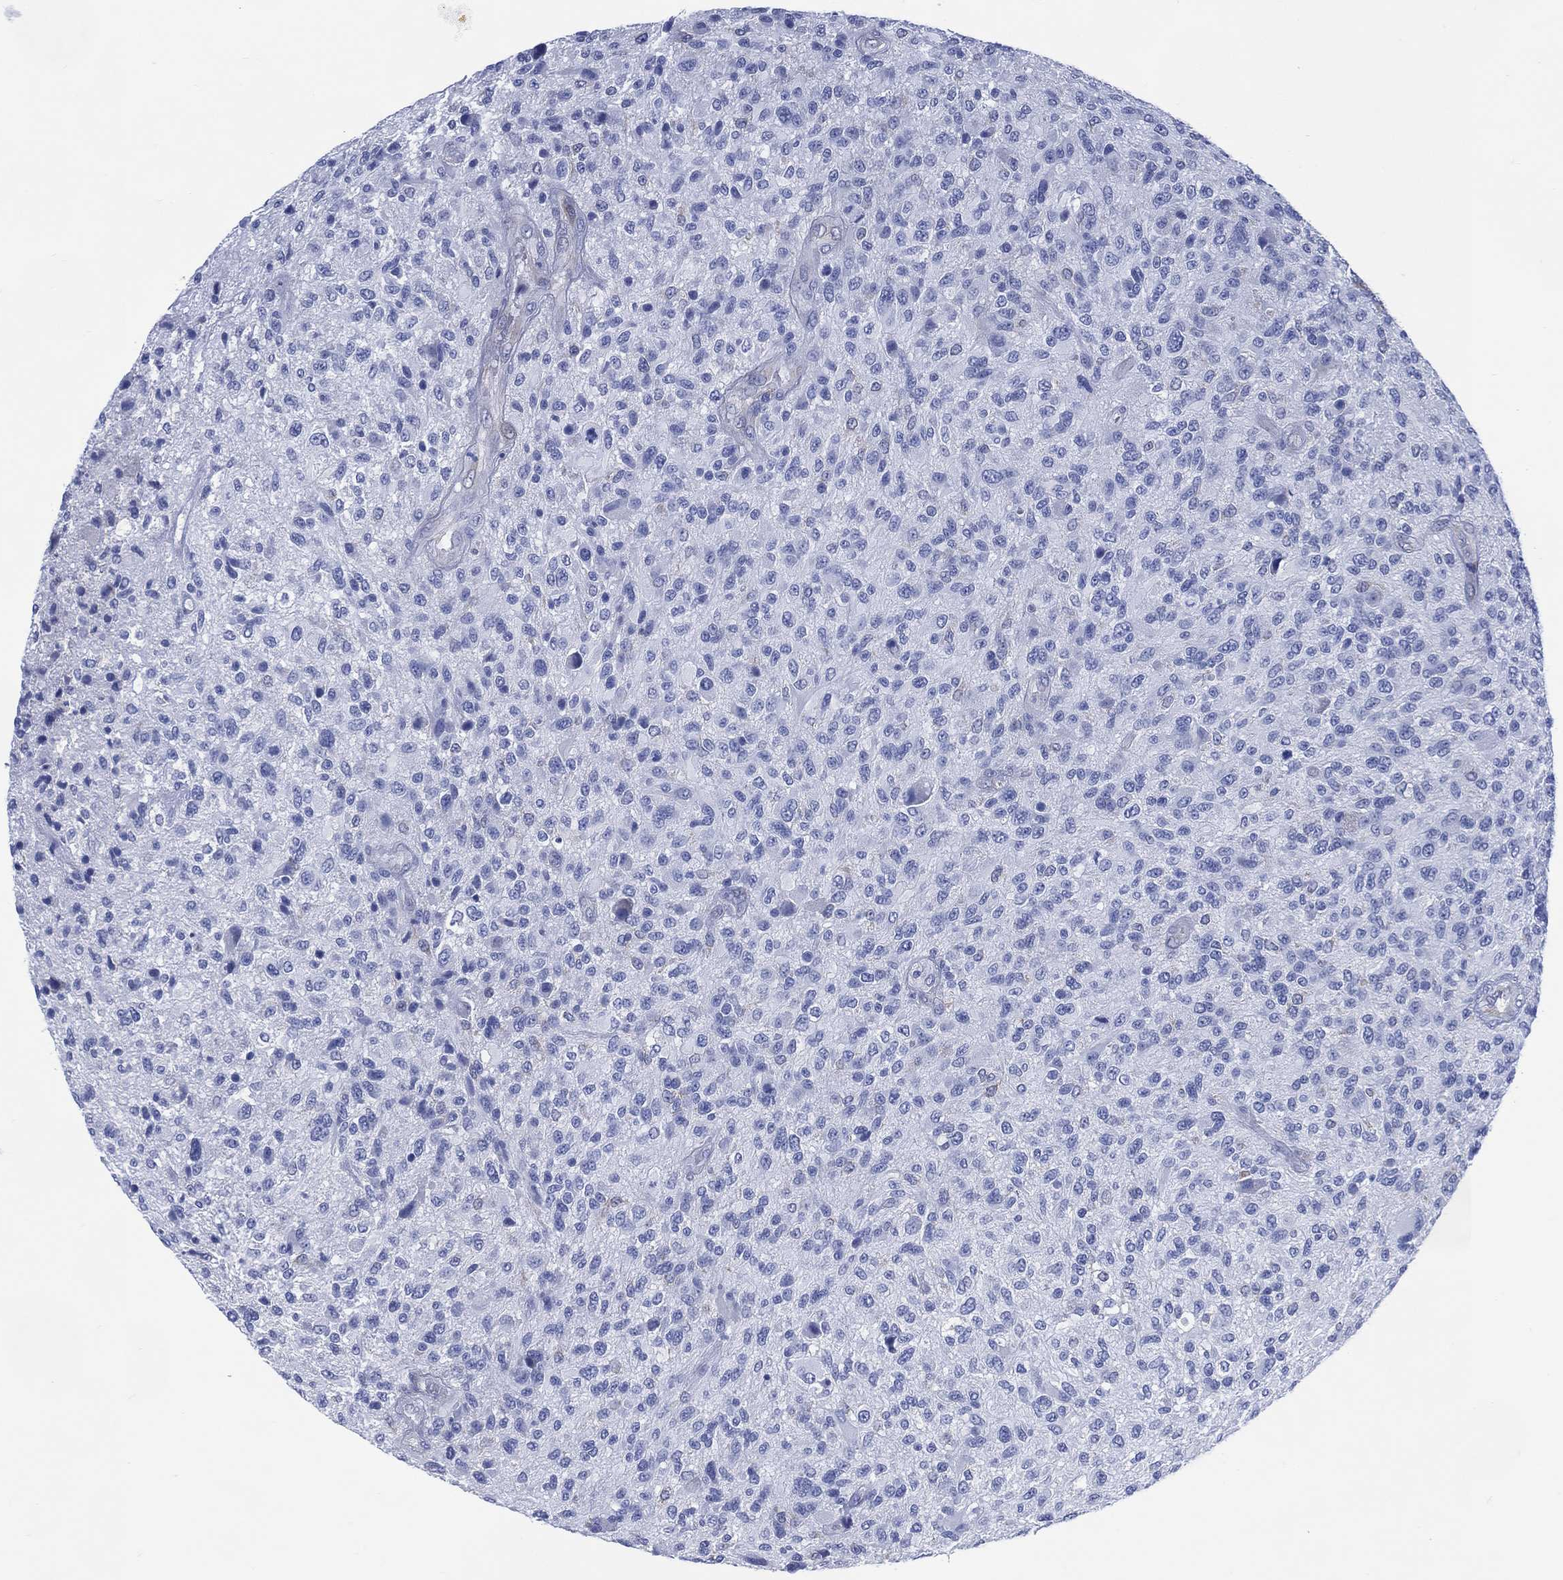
{"staining": {"intensity": "negative", "quantity": "none", "location": "none"}, "tissue": "glioma", "cell_type": "Tumor cells", "image_type": "cancer", "snomed": [{"axis": "morphology", "description": "Glioma, malignant, High grade"}, {"axis": "topography", "description": "Brain"}], "caption": "An IHC micrograph of malignant glioma (high-grade) is shown. There is no staining in tumor cells of malignant glioma (high-grade).", "gene": "DDI1", "patient": {"sex": "male", "age": 47}}